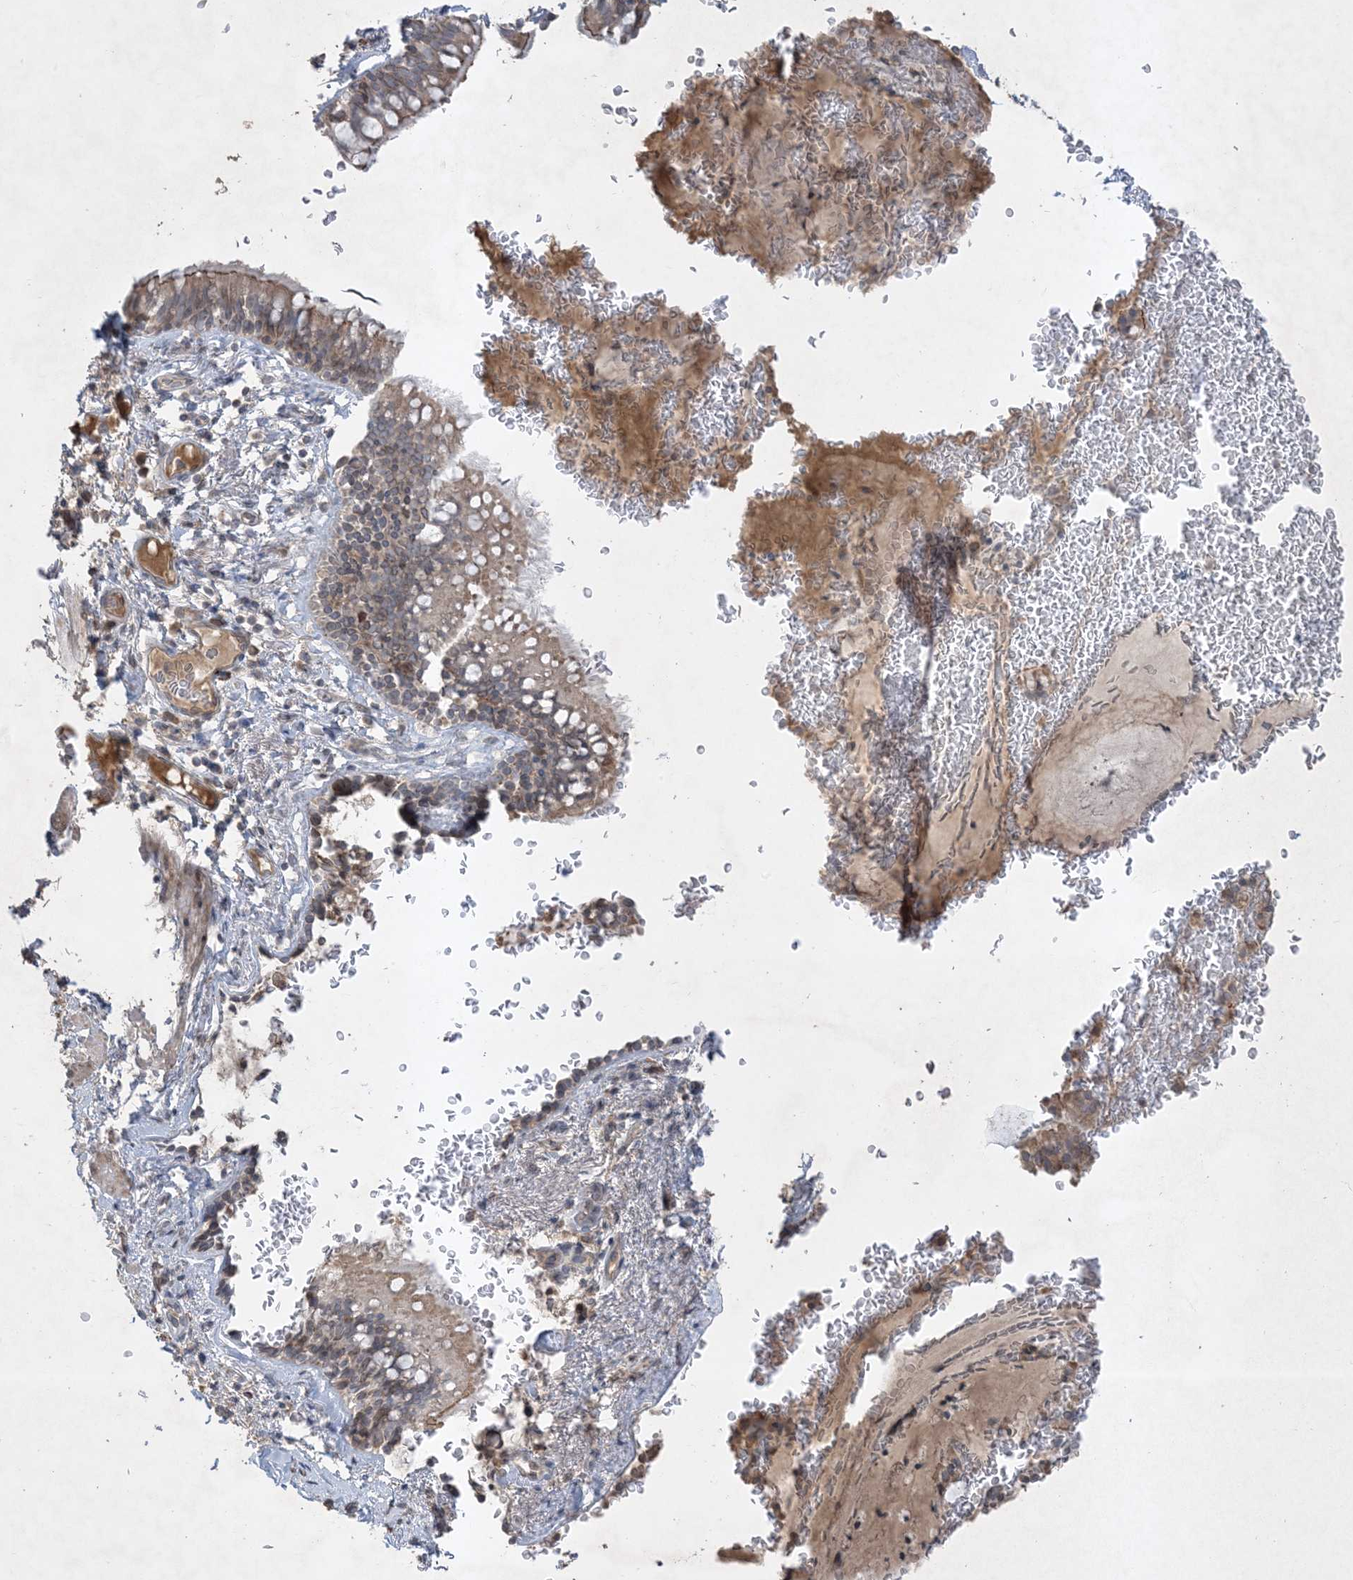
{"staining": {"intensity": "moderate", "quantity": "<25%", "location": "cytoplasmic/membranous"}, "tissue": "bronchus", "cell_type": "Respiratory epithelial cells", "image_type": "normal", "snomed": [{"axis": "morphology", "description": "Normal tissue, NOS"}, {"axis": "topography", "description": "Cartilage tissue"}, {"axis": "topography", "description": "Bronchus"}], "caption": "Immunohistochemical staining of normal bronchus demonstrates low levels of moderate cytoplasmic/membranous staining in approximately <25% of respiratory epithelial cells.", "gene": "FNDC1", "patient": {"sex": "female", "age": 36}}